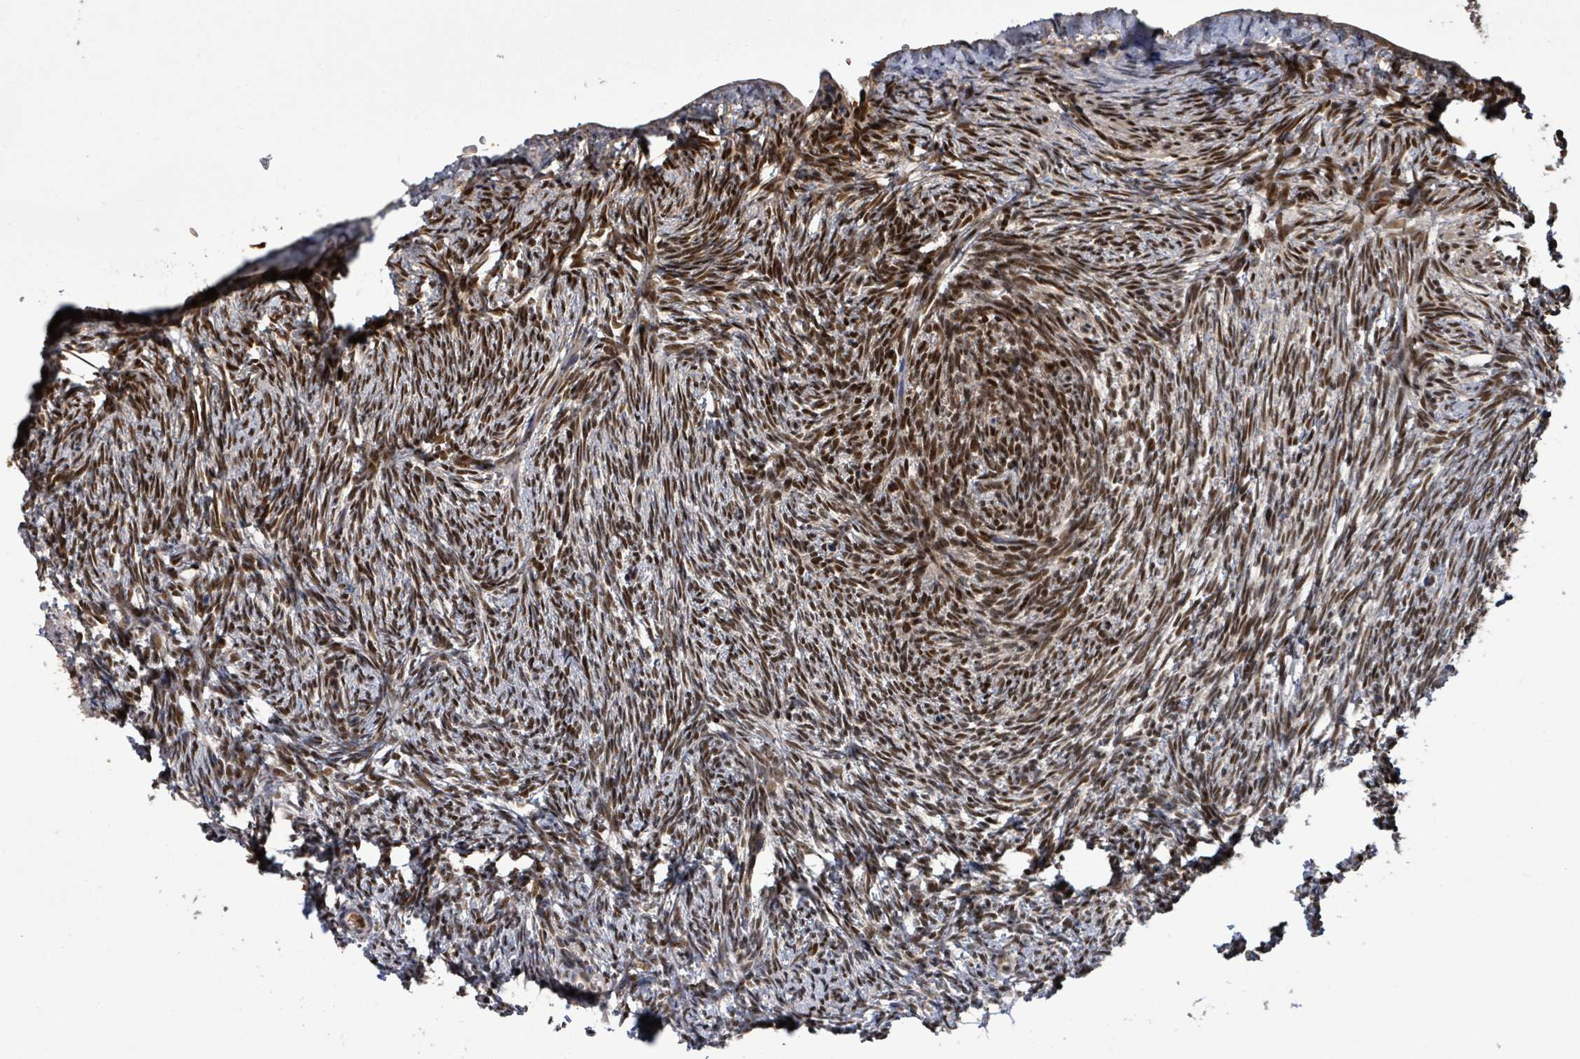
{"staining": {"intensity": "strong", "quantity": ">75%", "location": "nuclear"}, "tissue": "ovary", "cell_type": "Follicle cells", "image_type": "normal", "snomed": [{"axis": "morphology", "description": "Normal tissue, NOS"}, {"axis": "topography", "description": "Ovary"}], "caption": "An immunohistochemistry (IHC) photomicrograph of normal tissue is shown. Protein staining in brown shows strong nuclear positivity in ovary within follicle cells.", "gene": "PATZ1", "patient": {"sex": "female", "age": 51}}